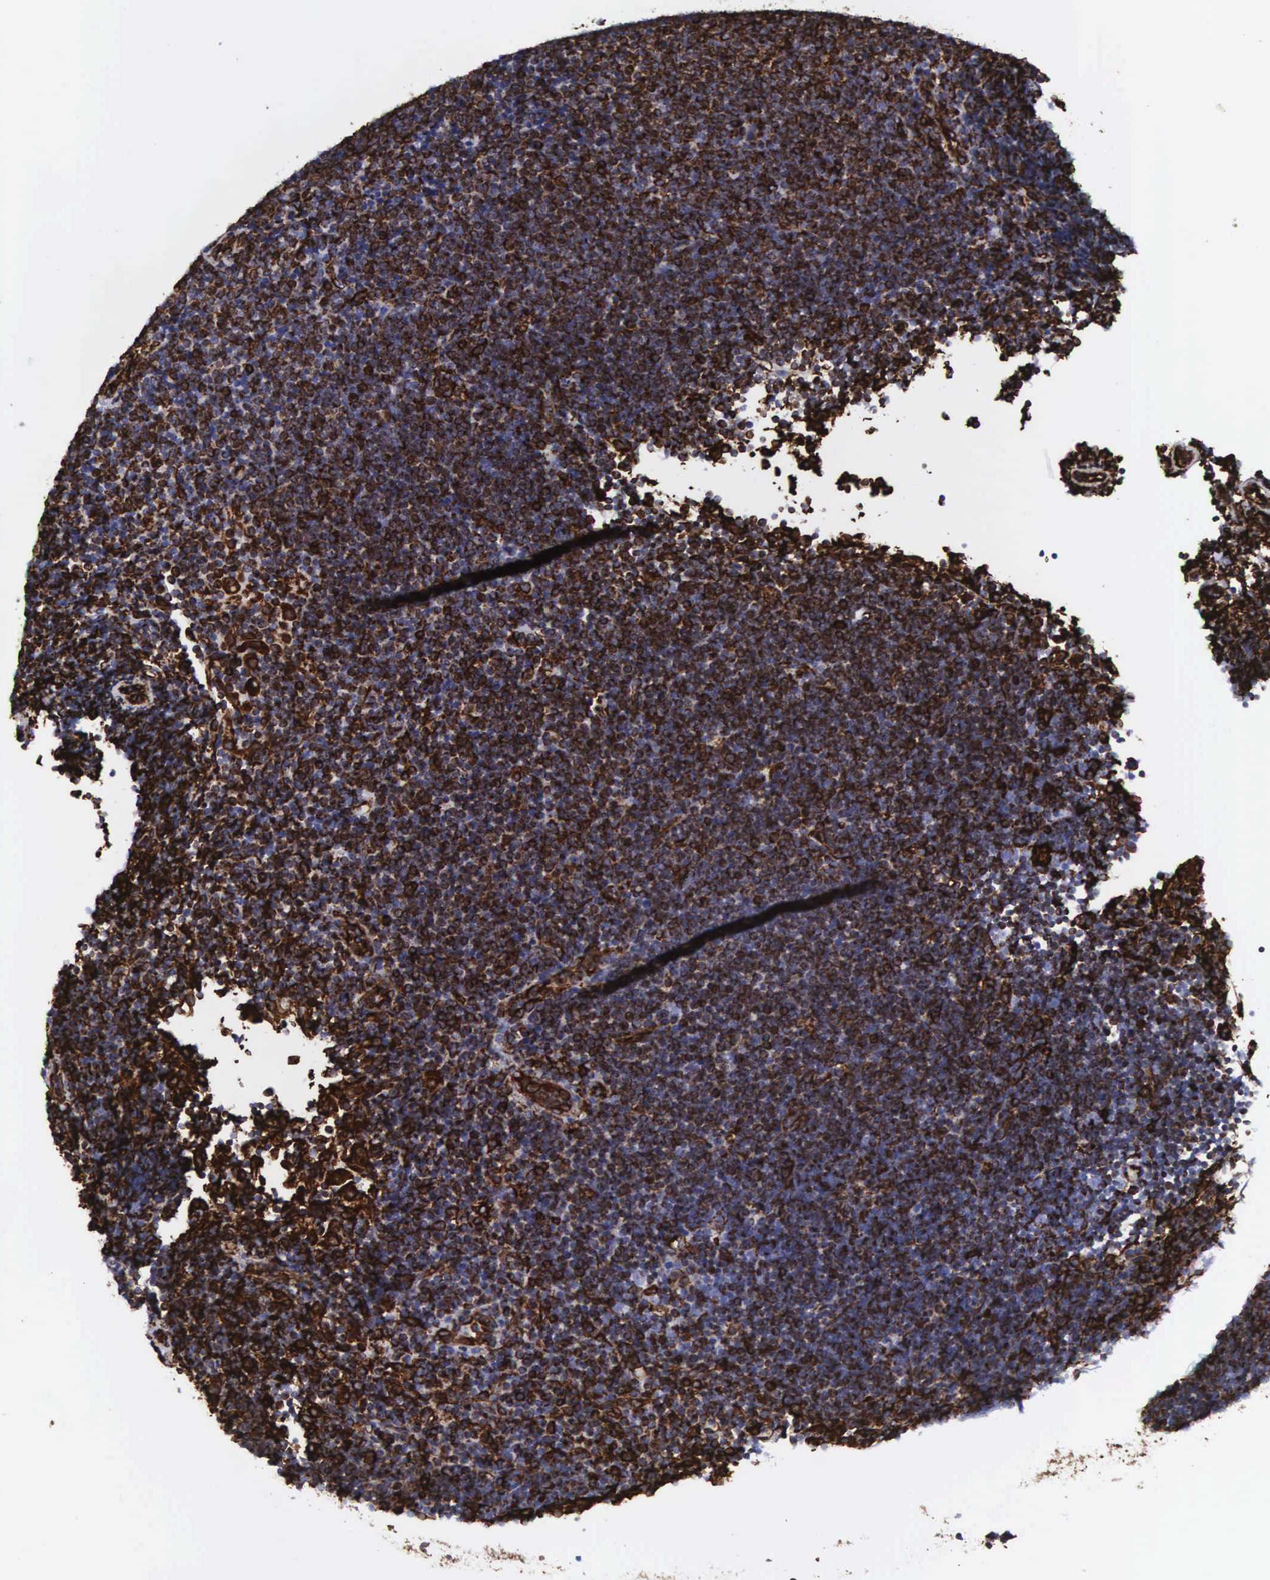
{"staining": {"intensity": "strong", "quantity": ">75%", "location": "cytoplasmic/membranous"}, "tissue": "lymphoma", "cell_type": "Tumor cells", "image_type": "cancer", "snomed": [{"axis": "morphology", "description": "Malignant lymphoma, non-Hodgkin's type, Low grade"}, {"axis": "topography", "description": "Lymph node"}], "caption": "IHC image of lymphoma stained for a protein (brown), which shows high levels of strong cytoplasmic/membranous staining in approximately >75% of tumor cells.", "gene": "VIM", "patient": {"sex": "female", "age": 51}}